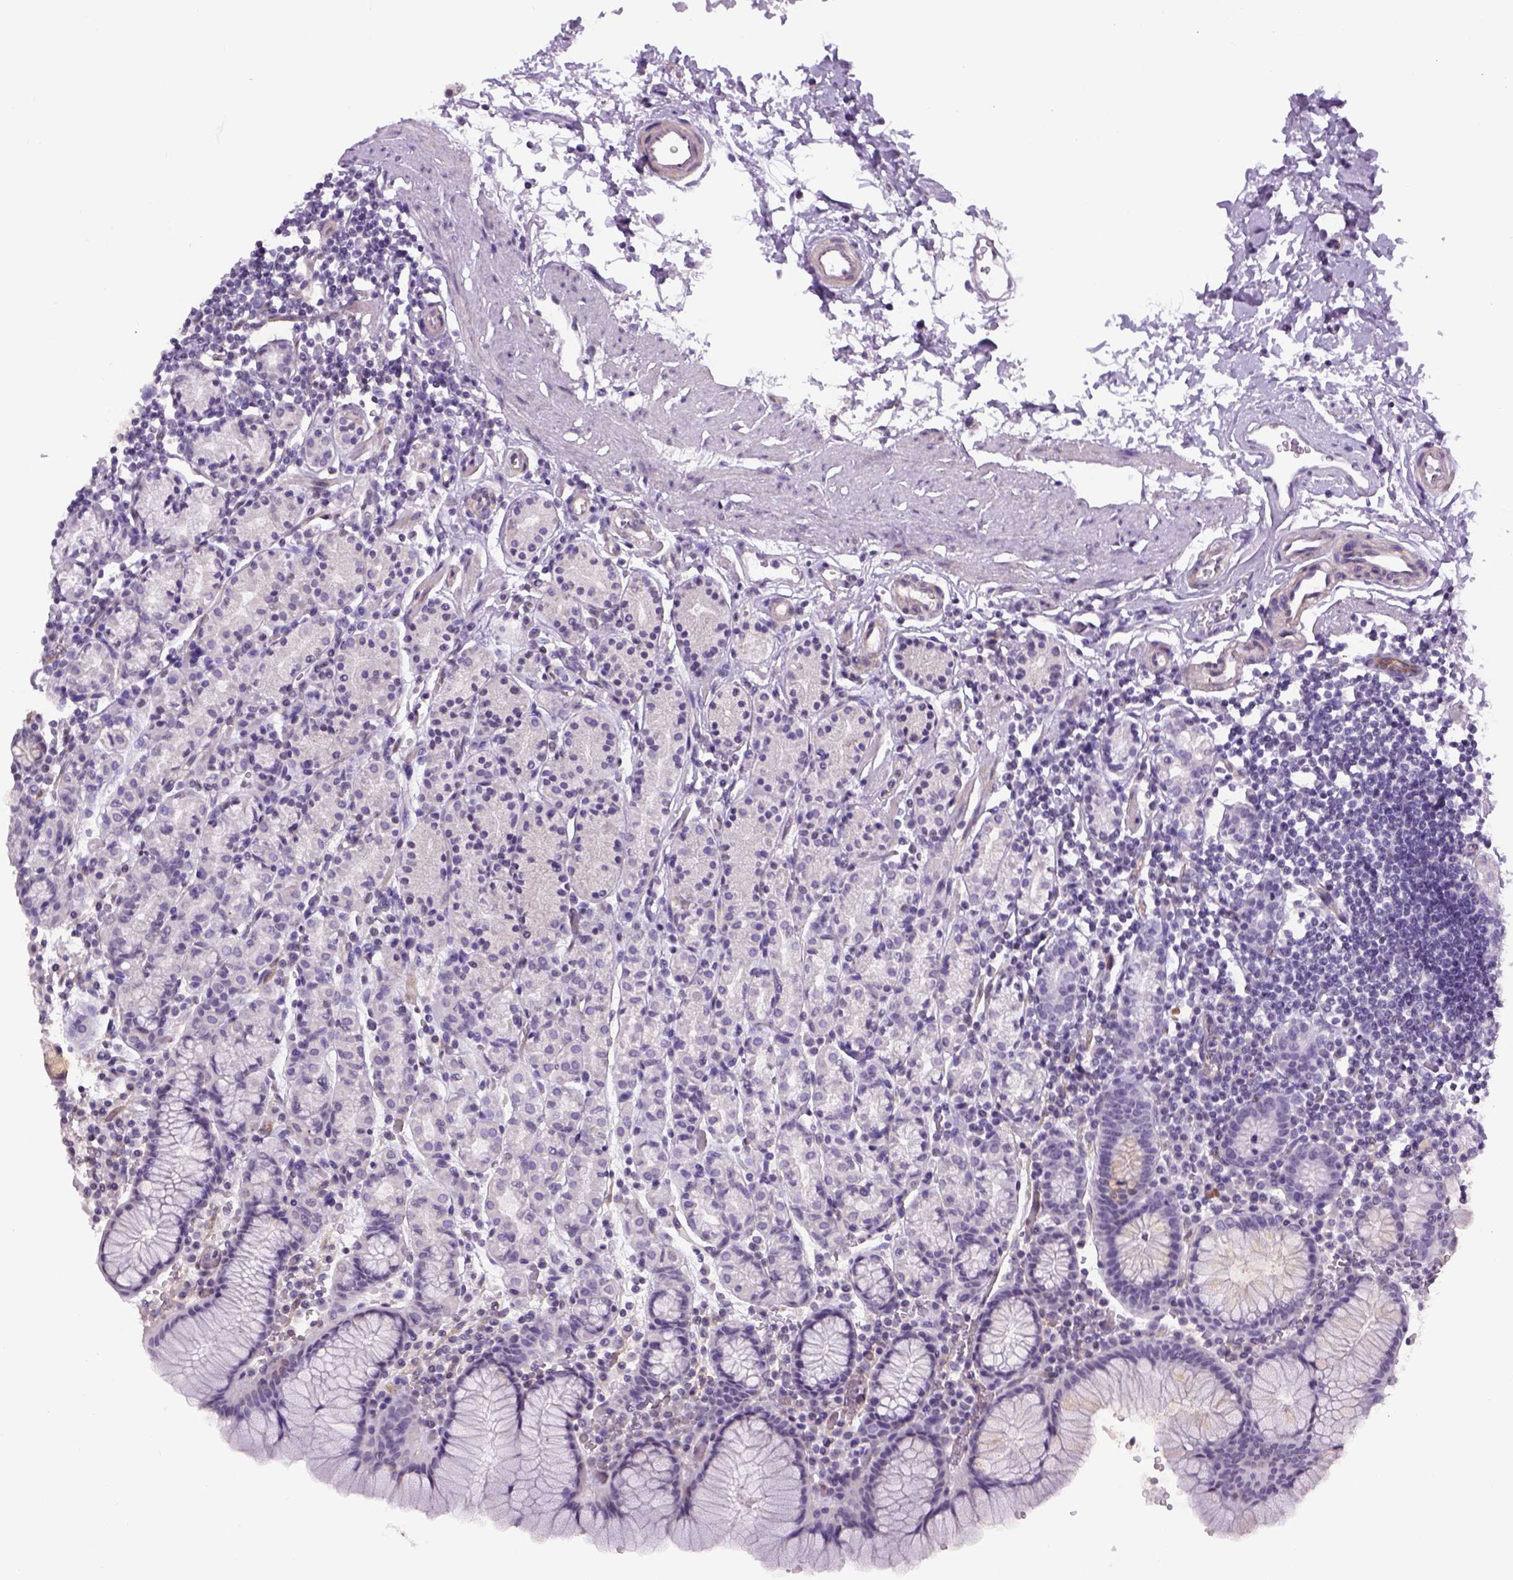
{"staining": {"intensity": "negative", "quantity": "none", "location": "none"}, "tissue": "stomach", "cell_type": "Glandular cells", "image_type": "normal", "snomed": [{"axis": "morphology", "description": "Normal tissue, NOS"}, {"axis": "topography", "description": "Stomach, upper"}, {"axis": "topography", "description": "Stomach"}], "caption": "A photomicrograph of human stomach is negative for staining in glandular cells. (Immunohistochemistry, brightfield microscopy, high magnification).", "gene": "PRRT1", "patient": {"sex": "male", "age": 62}}